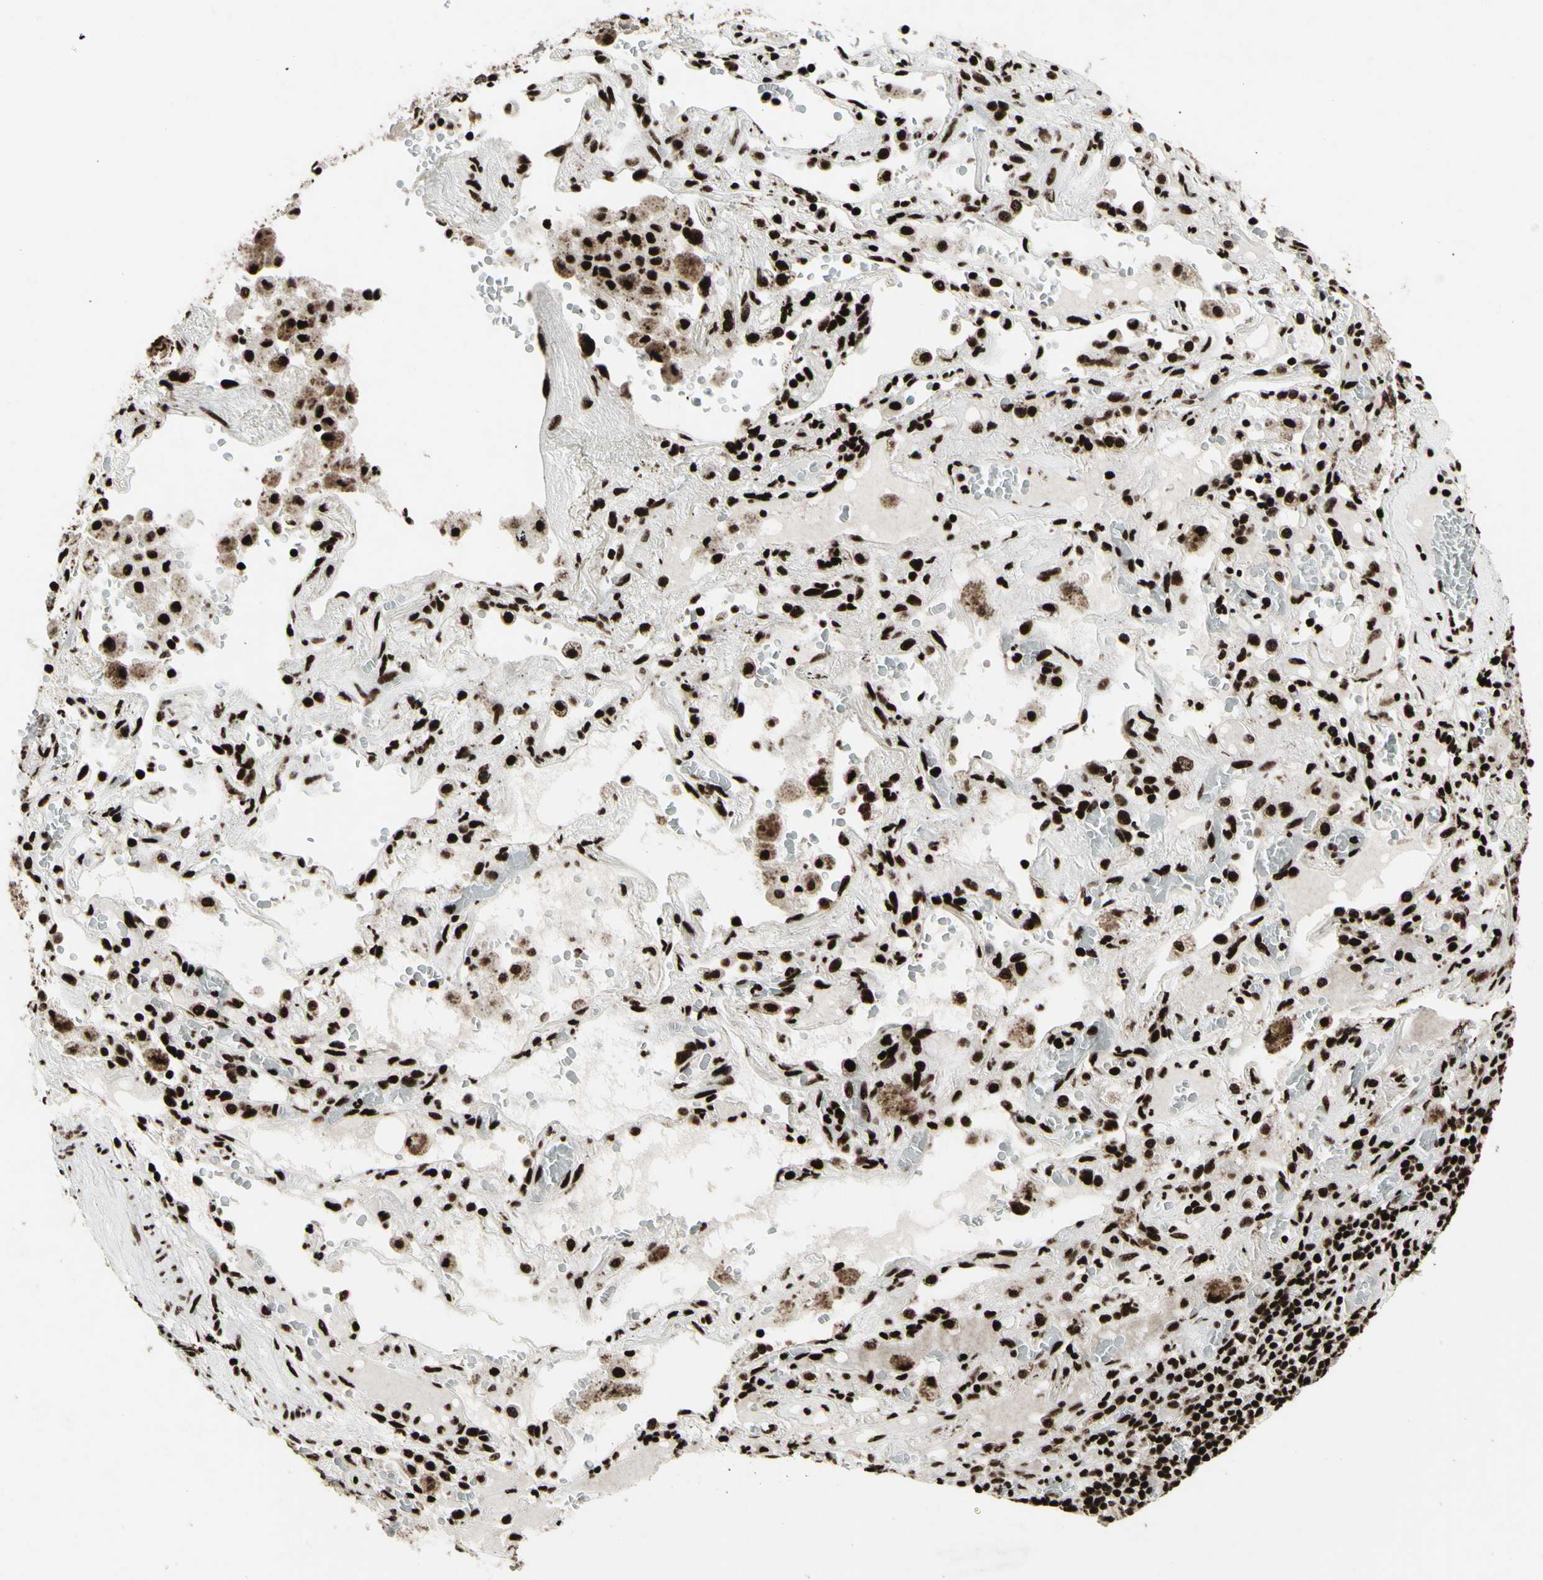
{"staining": {"intensity": "strong", "quantity": ">75%", "location": "nuclear"}, "tissue": "lung cancer", "cell_type": "Tumor cells", "image_type": "cancer", "snomed": [{"axis": "morphology", "description": "Squamous cell carcinoma, NOS"}, {"axis": "topography", "description": "Lung"}], "caption": "Human lung squamous cell carcinoma stained with a brown dye exhibits strong nuclear positive expression in approximately >75% of tumor cells.", "gene": "U2AF2", "patient": {"sex": "male", "age": 57}}